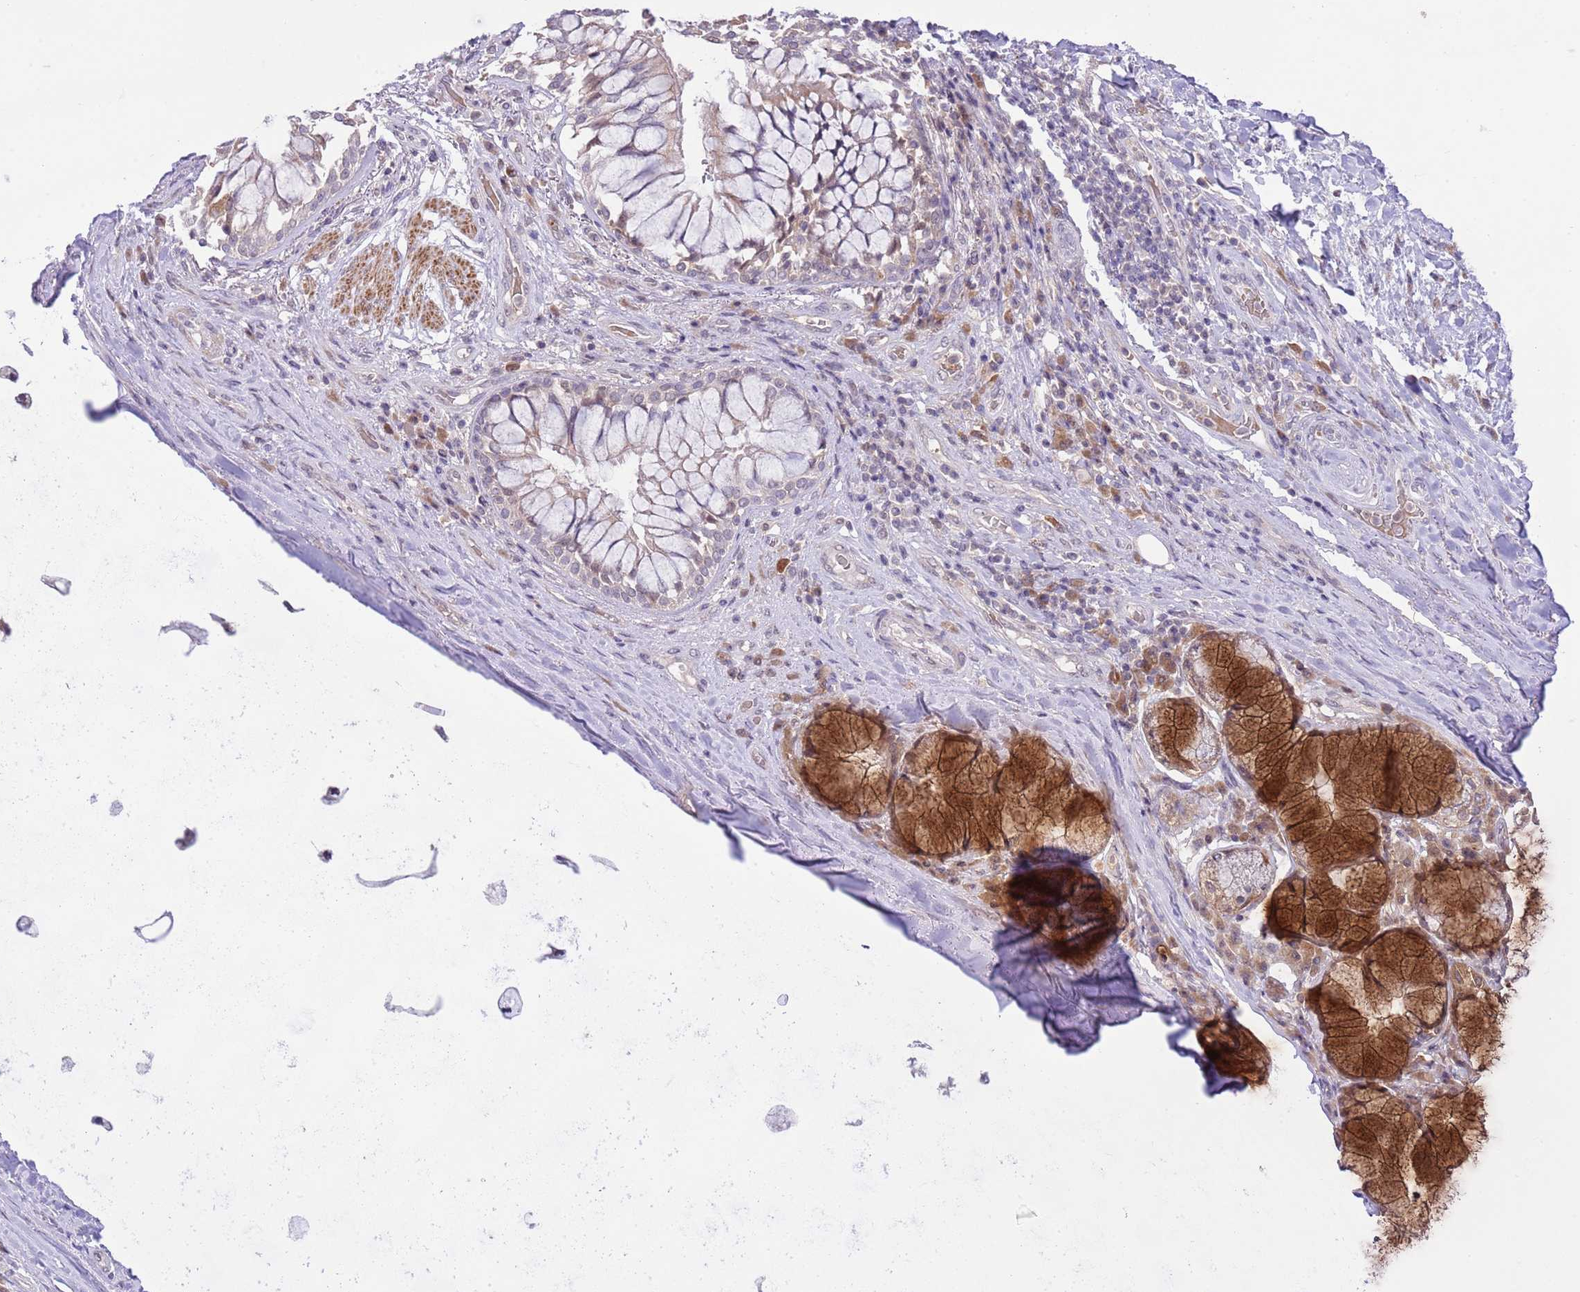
{"staining": {"intensity": "negative", "quantity": "none", "location": "none"}, "tissue": "adipose tissue", "cell_type": "Adipocytes", "image_type": "normal", "snomed": [{"axis": "morphology", "description": "Normal tissue, NOS"}, {"axis": "morphology", "description": "Squamous cell carcinoma, NOS"}, {"axis": "topography", "description": "Bronchus"}, {"axis": "topography", "description": "Lung"}], "caption": "There is no significant staining in adipocytes of adipose tissue. Nuclei are stained in blue.", "gene": "GALK2", "patient": {"sex": "male", "age": 64}}